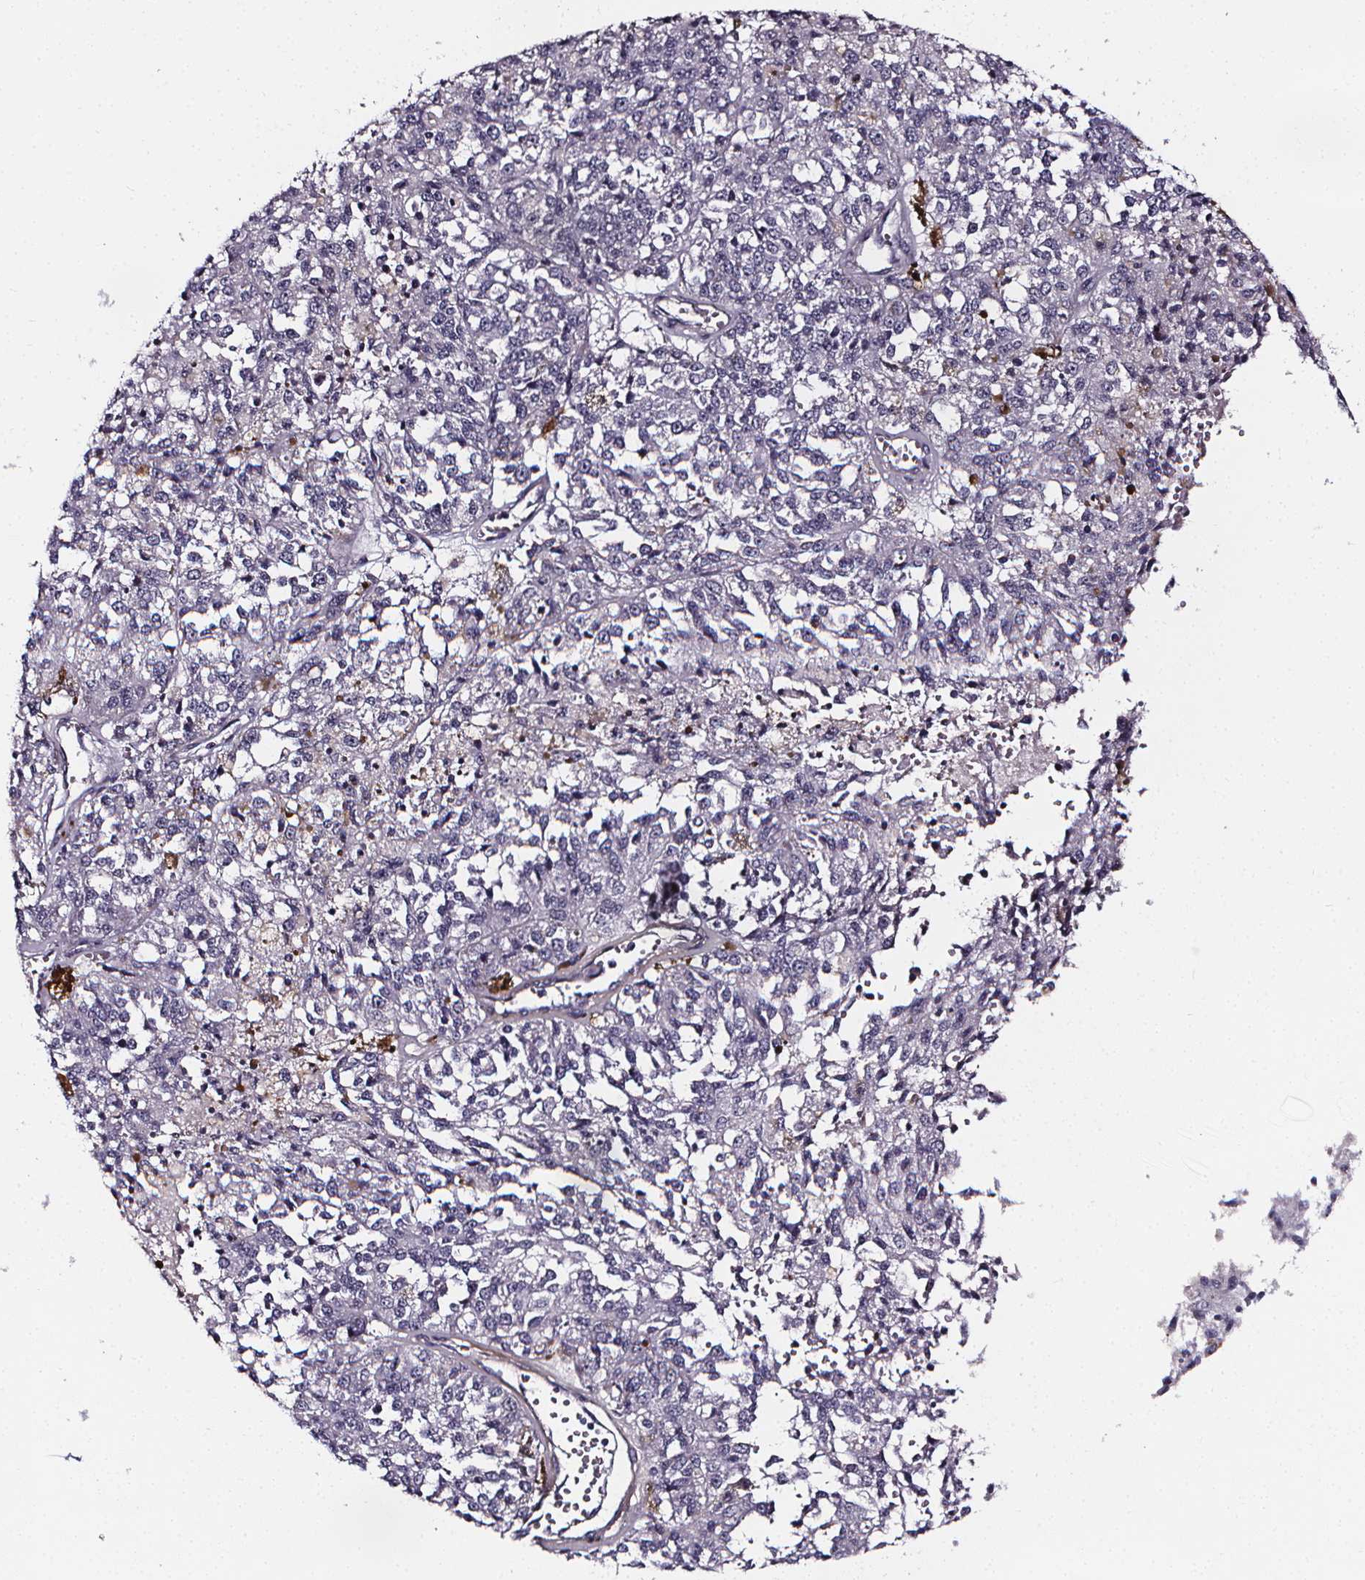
{"staining": {"intensity": "negative", "quantity": "none", "location": "none"}, "tissue": "melanoma", "cell_type": "Tumor cells", "image_type": "cancer", "snomed": [{"axis": "morphology", "description": "Malignant melanoma, Metastatic site"}, {"axis": "topography", "description": "Lymph node"}], "caption": "The micrograph shows no significant staining in tumor cells of melanoma.", "gene": "AEBP1", "patient": {"sex": "female", "age": 64}}